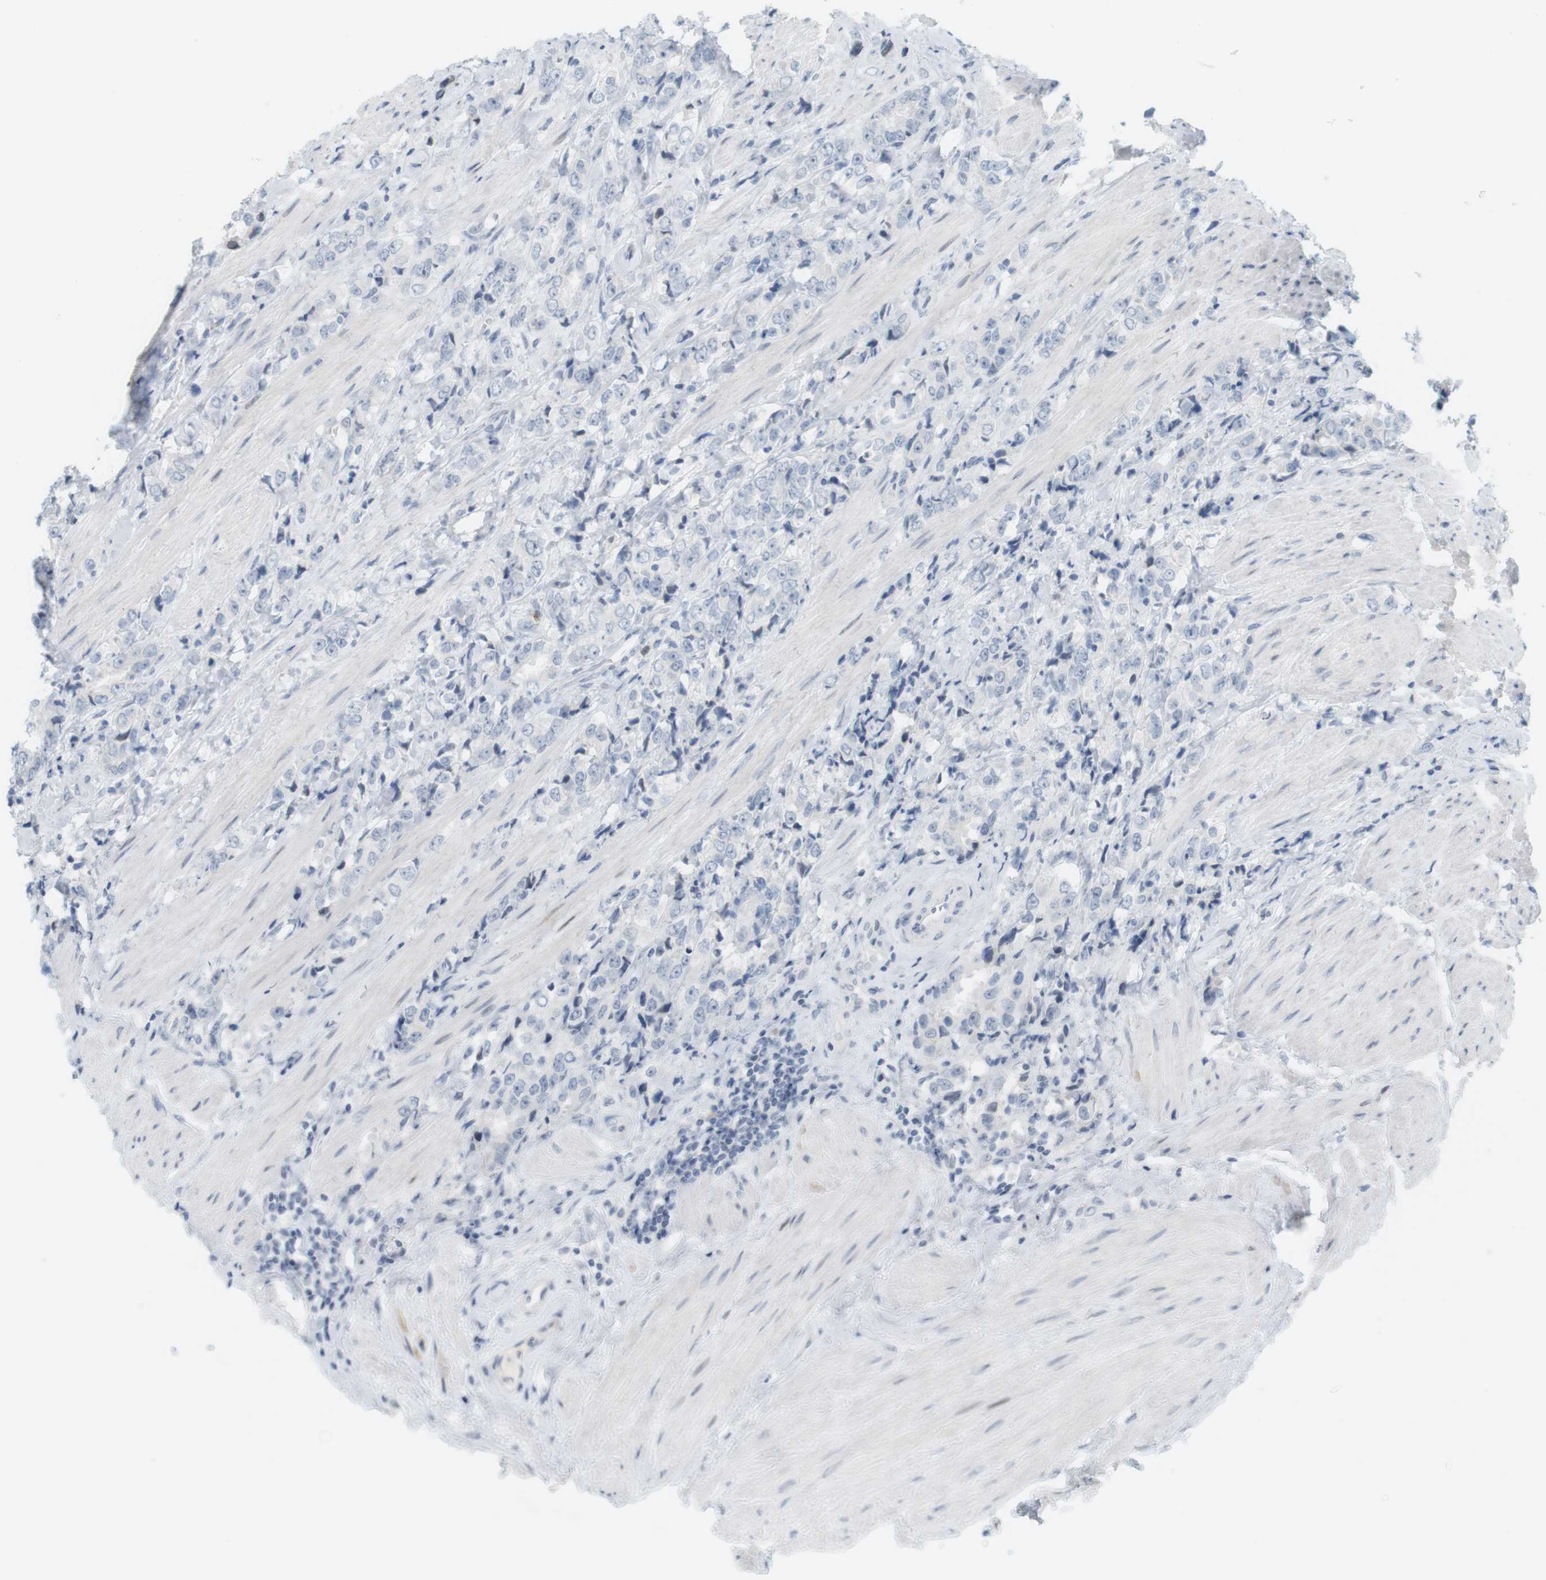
{"staining": {"intensity": "negative", "quantity": "none", "location": "none"}, "tissue": "prostate cancer", "cell_type": "Tumor cells", "image_type": "cancer", "snomed": [{"axis": "morphology", "description": "Adenocarcinoma, High grade"}, {"axis": "topography", "description": "Prostate"}], "caption": "Image shows no significant protein positivity in tumor cells of prostate adenocarcinoma (high-grade). (Brightfield microscopy of DAB (3,3'-diaminobenzidine) immunohistochemistry at high magnification).", "gene": "DMC1", "patient": {"sex": "male", "age": 61}}